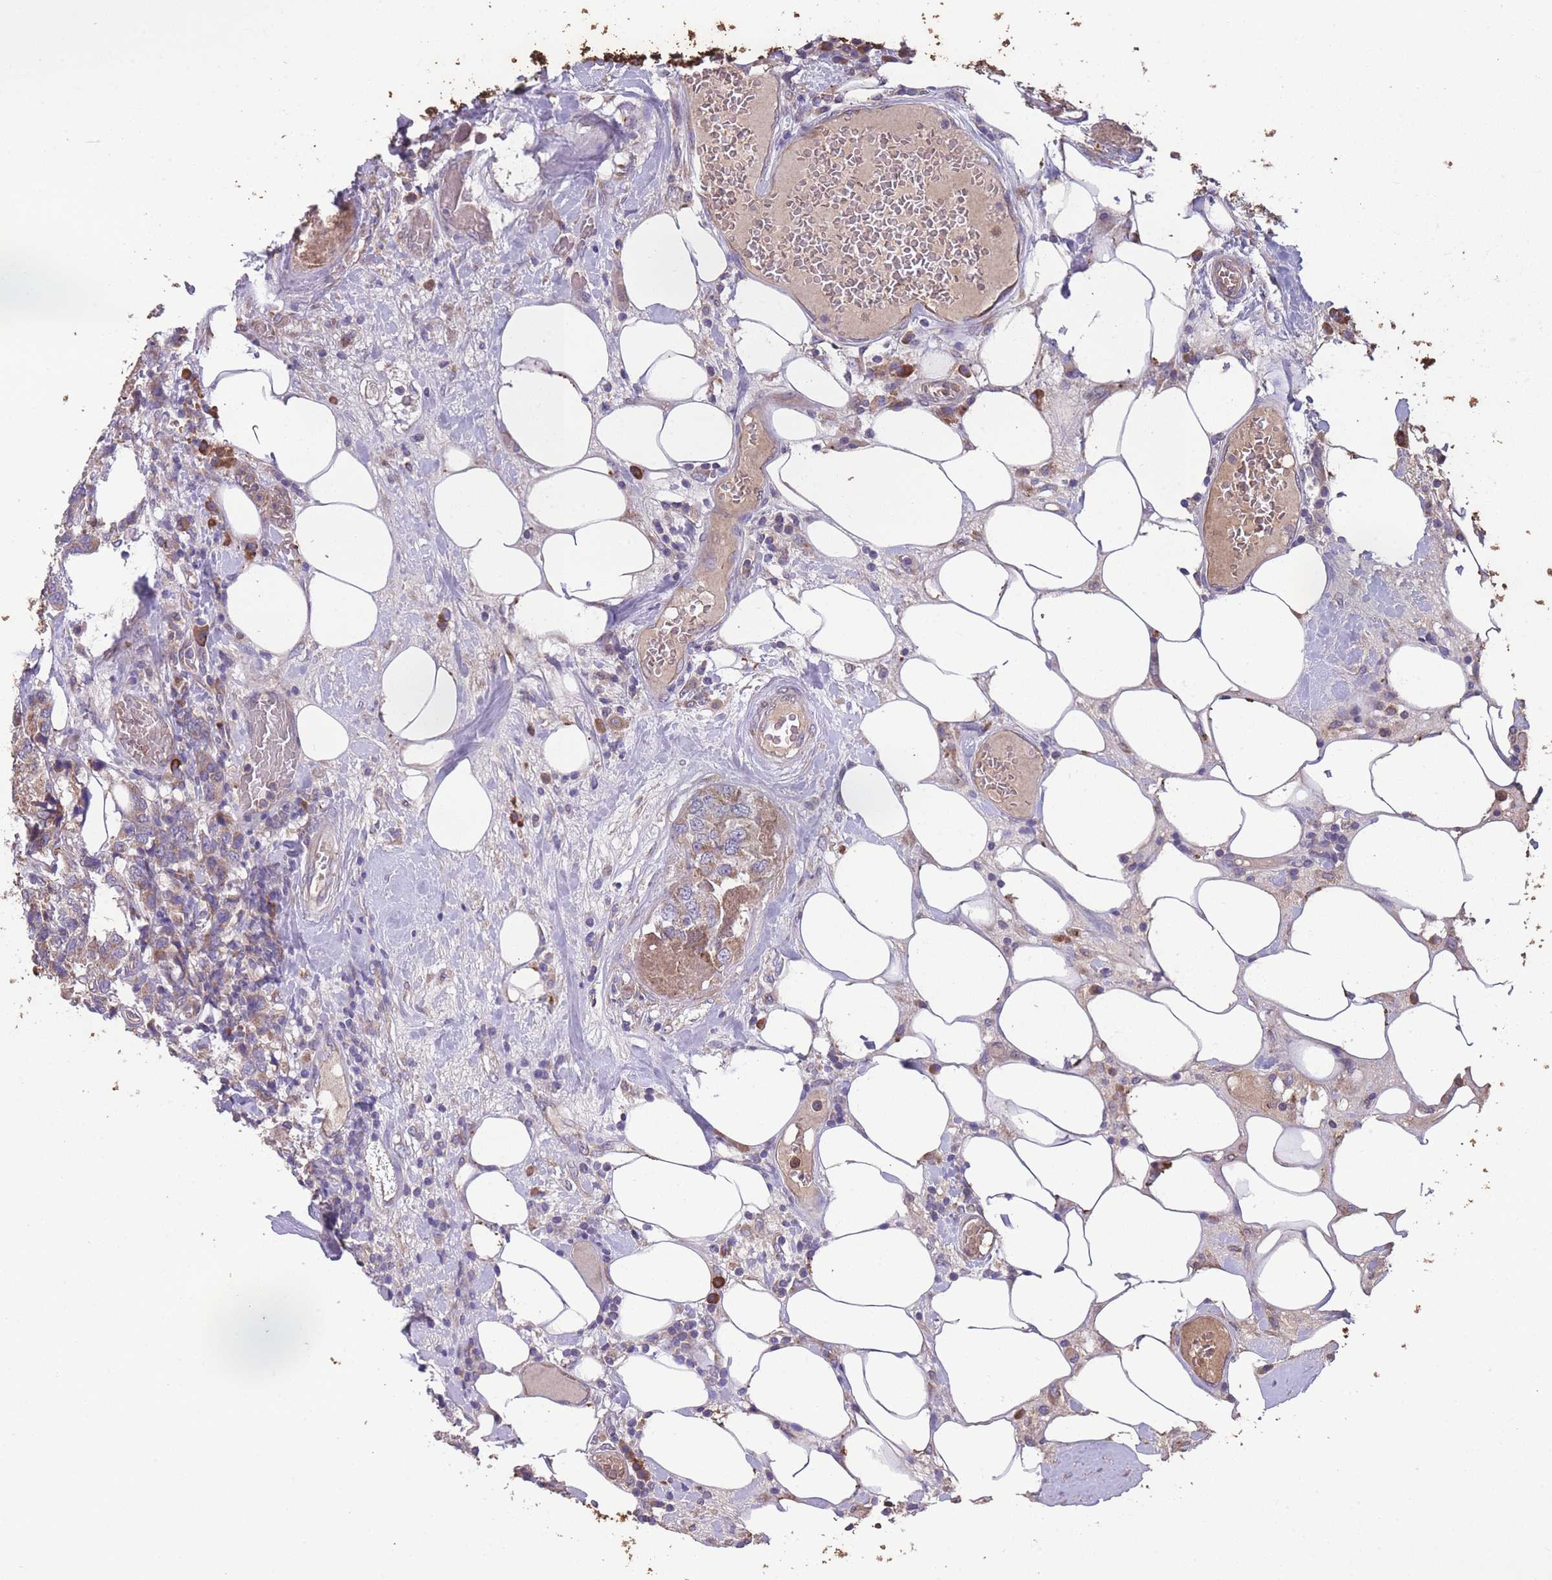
{"staining": {"intensity": "moderate", "quantity": ">75%", "location": "cytoplasmic/membranous"}, "tissue": "breast cancer", "cell_type": "Tumor cells", "image_type": "cancer", "snomed": [{"axis": "morphology", "description": "Lobular carcinoma"}, {"axis": "topography", "description": "Breast"}], "caption": "Tumor cells exhibit moderate cytoplasmic/membranous positivity in about >75% of cells in breast cancer.", "gene": "STIM2", "patient": {"sex": "female", "age": 59}}